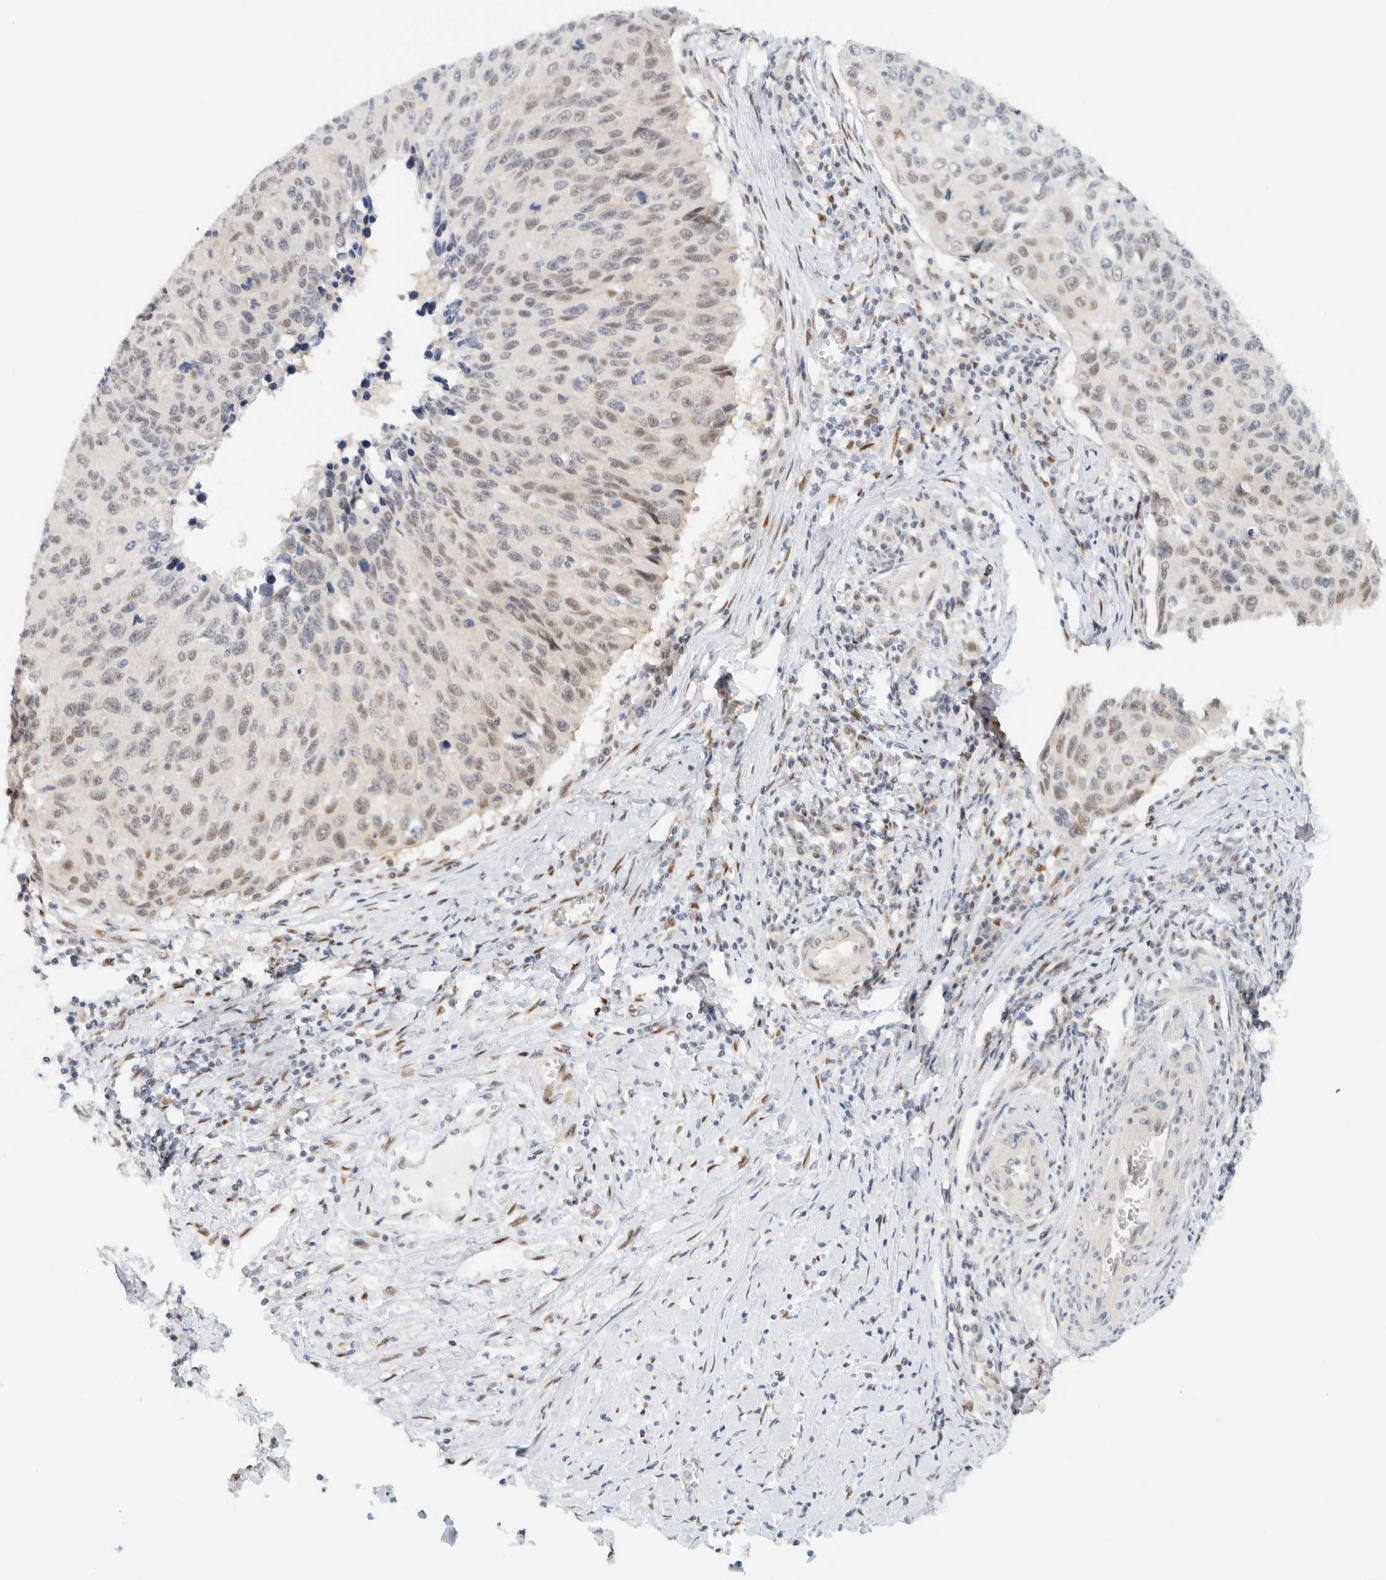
{"staining": {"intensity": "weak", "quantity": "<25%", "location": "nuclear"}, "tissue": "cervical cancer", "cell_type": "Tumor cells", "image_type": "cancer", "snomed": [{"axis": "morphology", "description": "Squamous cell carcinoma, NOS"}, {"axis": "topography", "description": "Cervix"}], "caption": "Tumor cells are negative for brown protein staining in cervical squamous cell carcinoma. The staining was performed using DAB (3,3'-diaminobenzidine) to visualize the protein expression in brown, while the nuclei were stained in blue with hematoxylin (Magnification: 20x).", "gene": "ZNF683", "patient": {"sex": "female", "age": 53}}